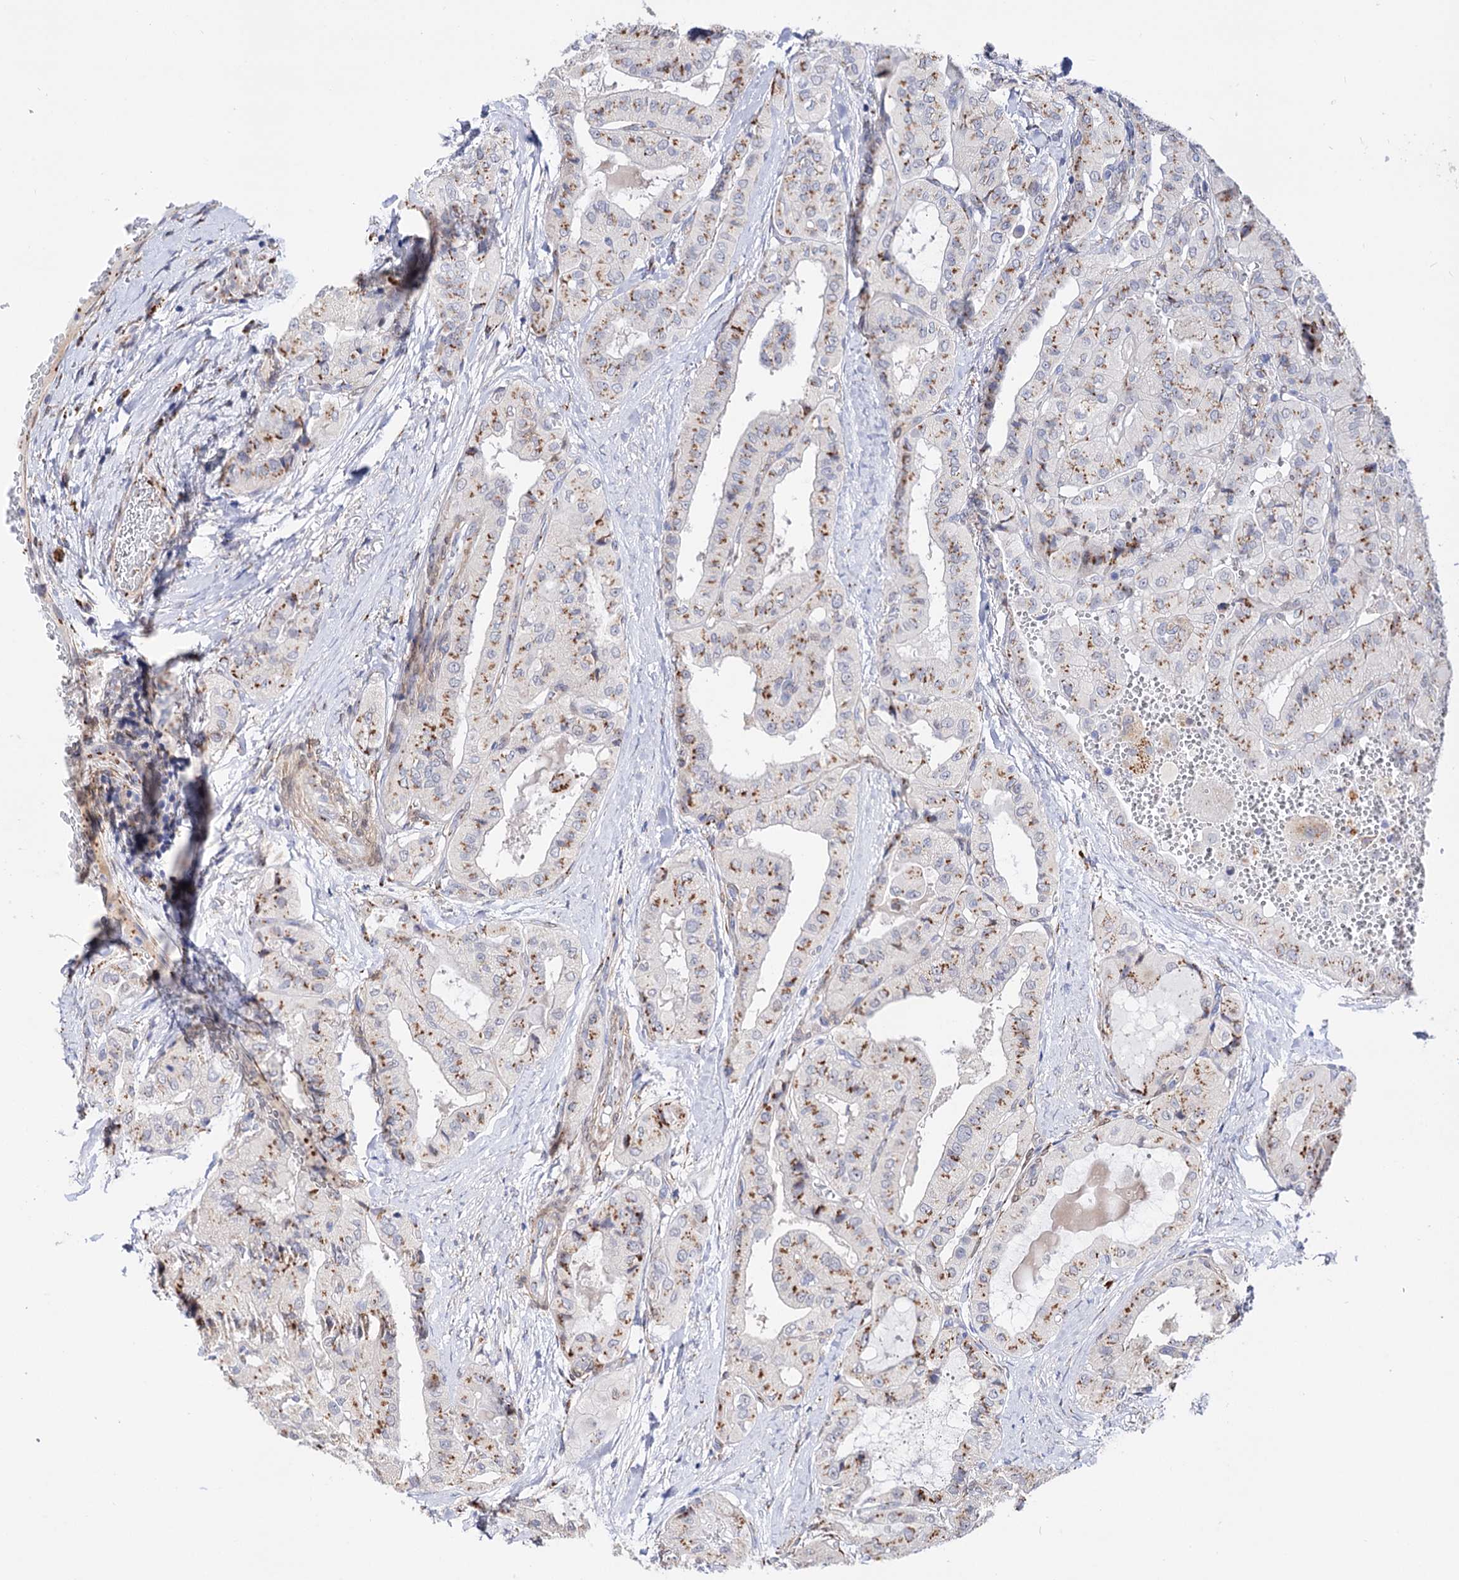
{"staining": {"intensity": "moderate", "quantity": ">75%", "location": "cytoplasmic/membranous"}, "tissue": "thyroid cancer", "cell_type": "Tumor cells", "image_type": "cancer", "snomed": [{"axis": "morphology", "description": "Papillary adenocarcinoma, NOS"}, {"axis": "topography", "description": "Thyroid gland"}], "caption": "A brown stain shows moderate cytoplasmic/membranous expression of a protein in thyroid cancer tumor cells.", "gene": "C11orf96", "patient": {"sex": "female", "age": 59}}